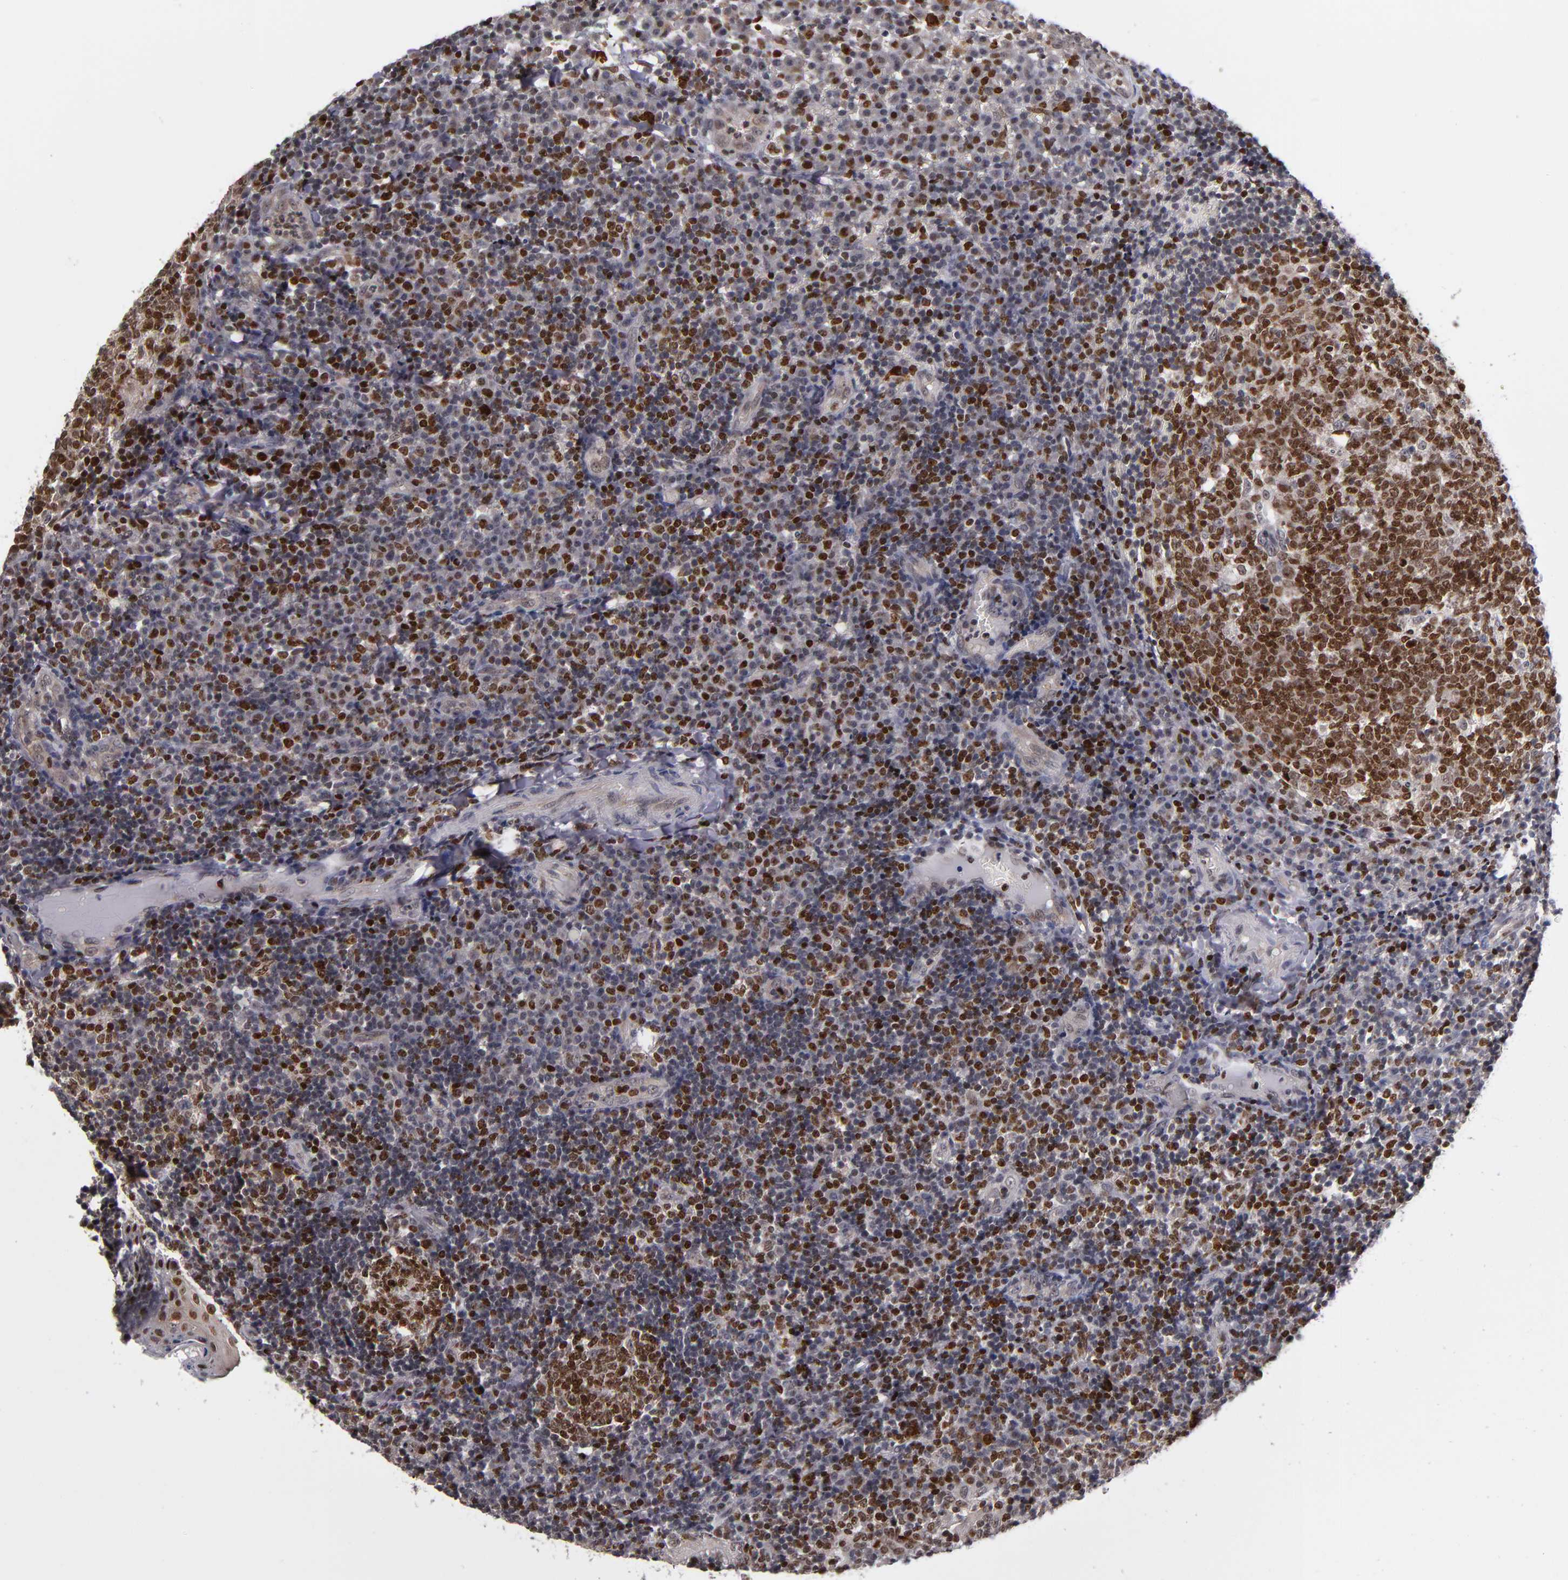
{"staining": {"intensity": "strong", "quantity": ">75%", "location": "nuclear"}, "tissue": "tonsil", "cell_type": "Germinal center cells", "image_type": "normal", "snomed": [{"axis": "morphology", "description": "Normal tissue, NOS"}, {"axis": "topography", "description": "Tonsil"}], "caption": "The micrograph exhibits staining of unremarkable tonsil, revealing strong nuclear protein positivity (brown color) within germinal center cells.", "gene": "KDM6A", "patient": {"sex": "female", "age": 40}}